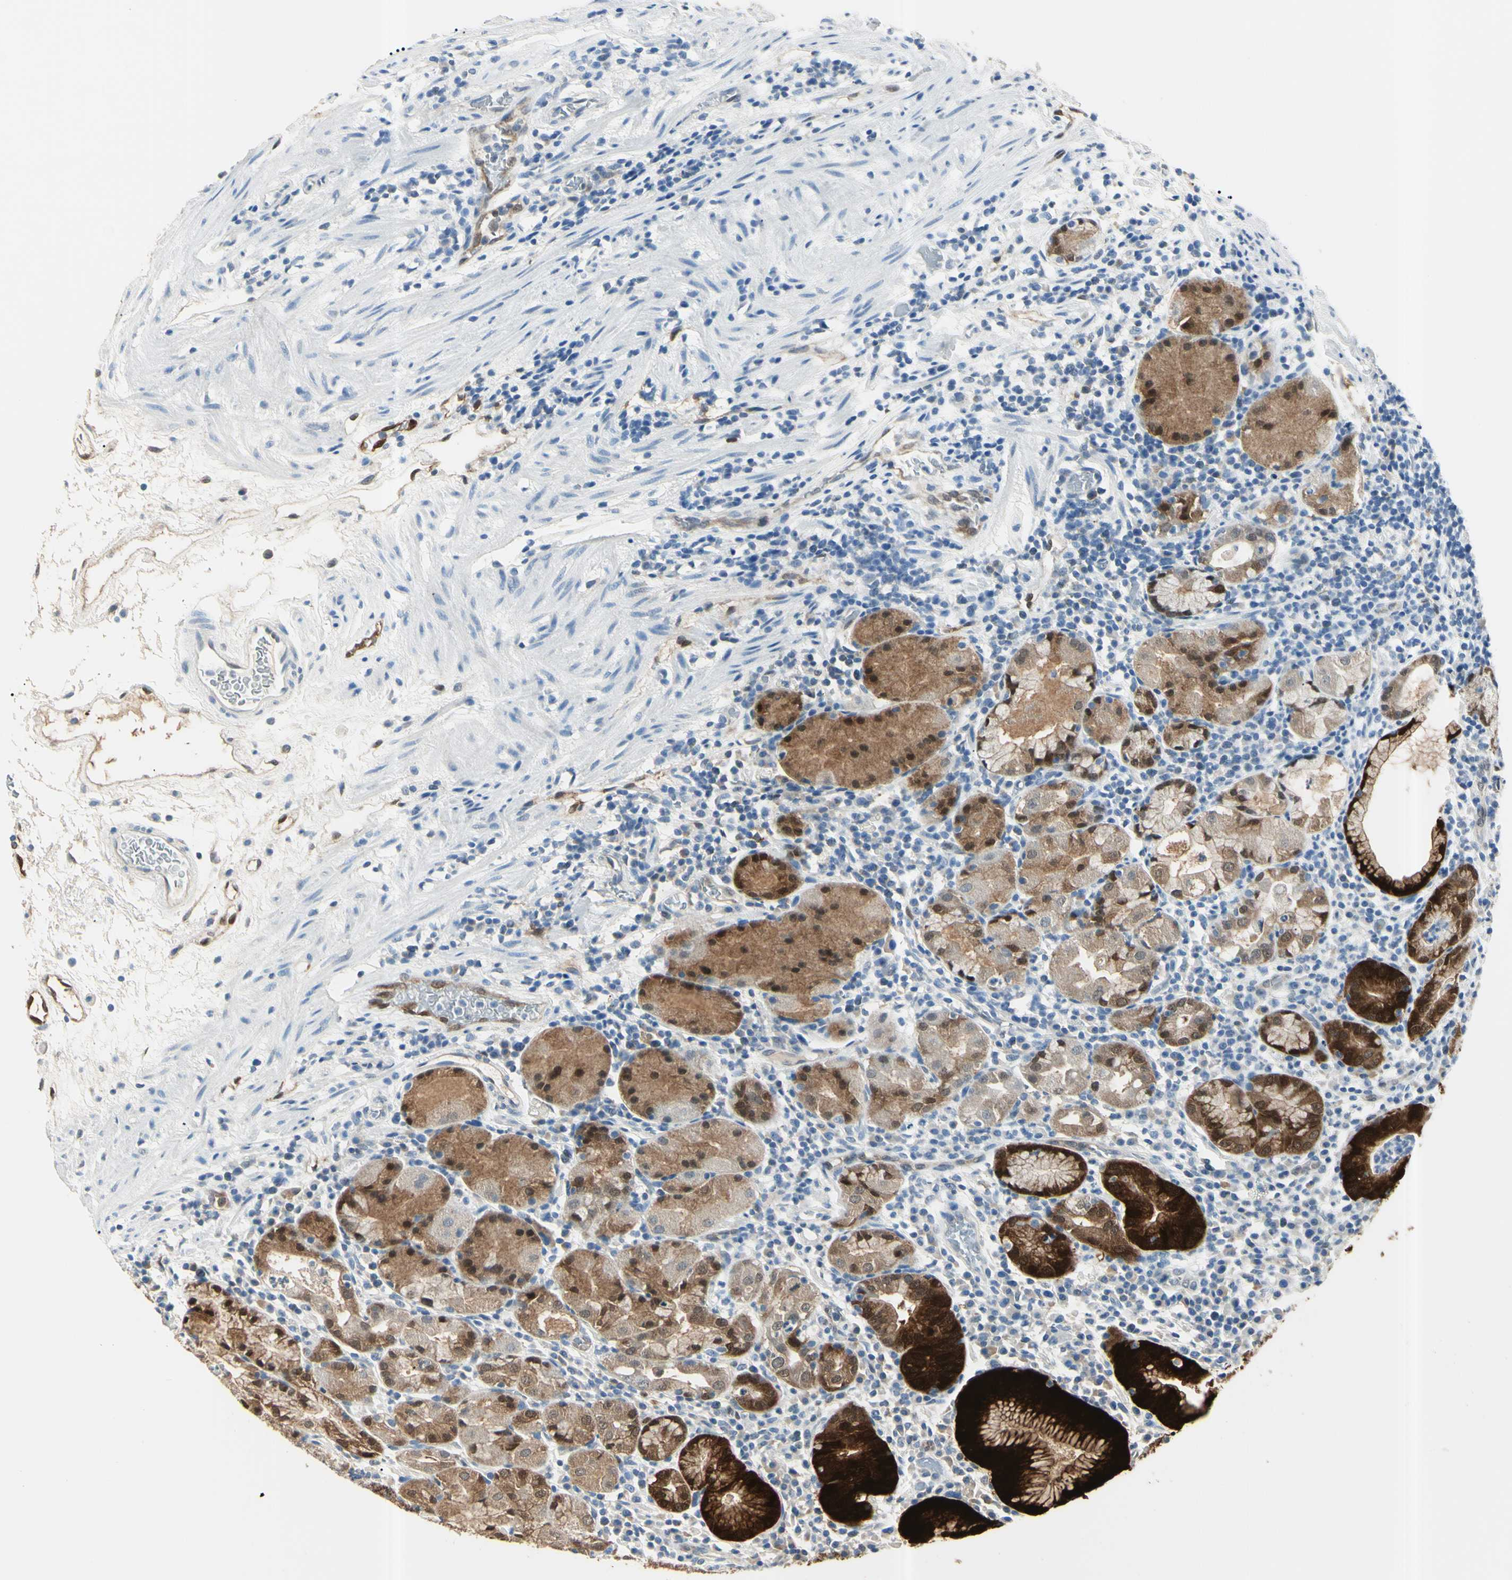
{"staining": {"intensity": "strong", "quantity": ">75%", "location": "cytoplasmic/membranous,nuclear"}, "tissue": "stomach", "cell_type": "Glandular cells", "image_type": "normal", "snomed": [{"axis": "morphology", "description": "Normal tissue, NOS"}, {"axis": "topography", "description": "Stomach"}, {"axis": "topography", "description": "Stomach, lower"}], "caption": "A high amount of strong cytoplasmic/membranous,nuclear expression is appreciated in approximately >75% of glandular cells in normal stomach. (Brightfield microscopy of DAB IHC at high magnification).", "gene": "AKR1C3", "patient": {"sex": "female", "age": 75}}